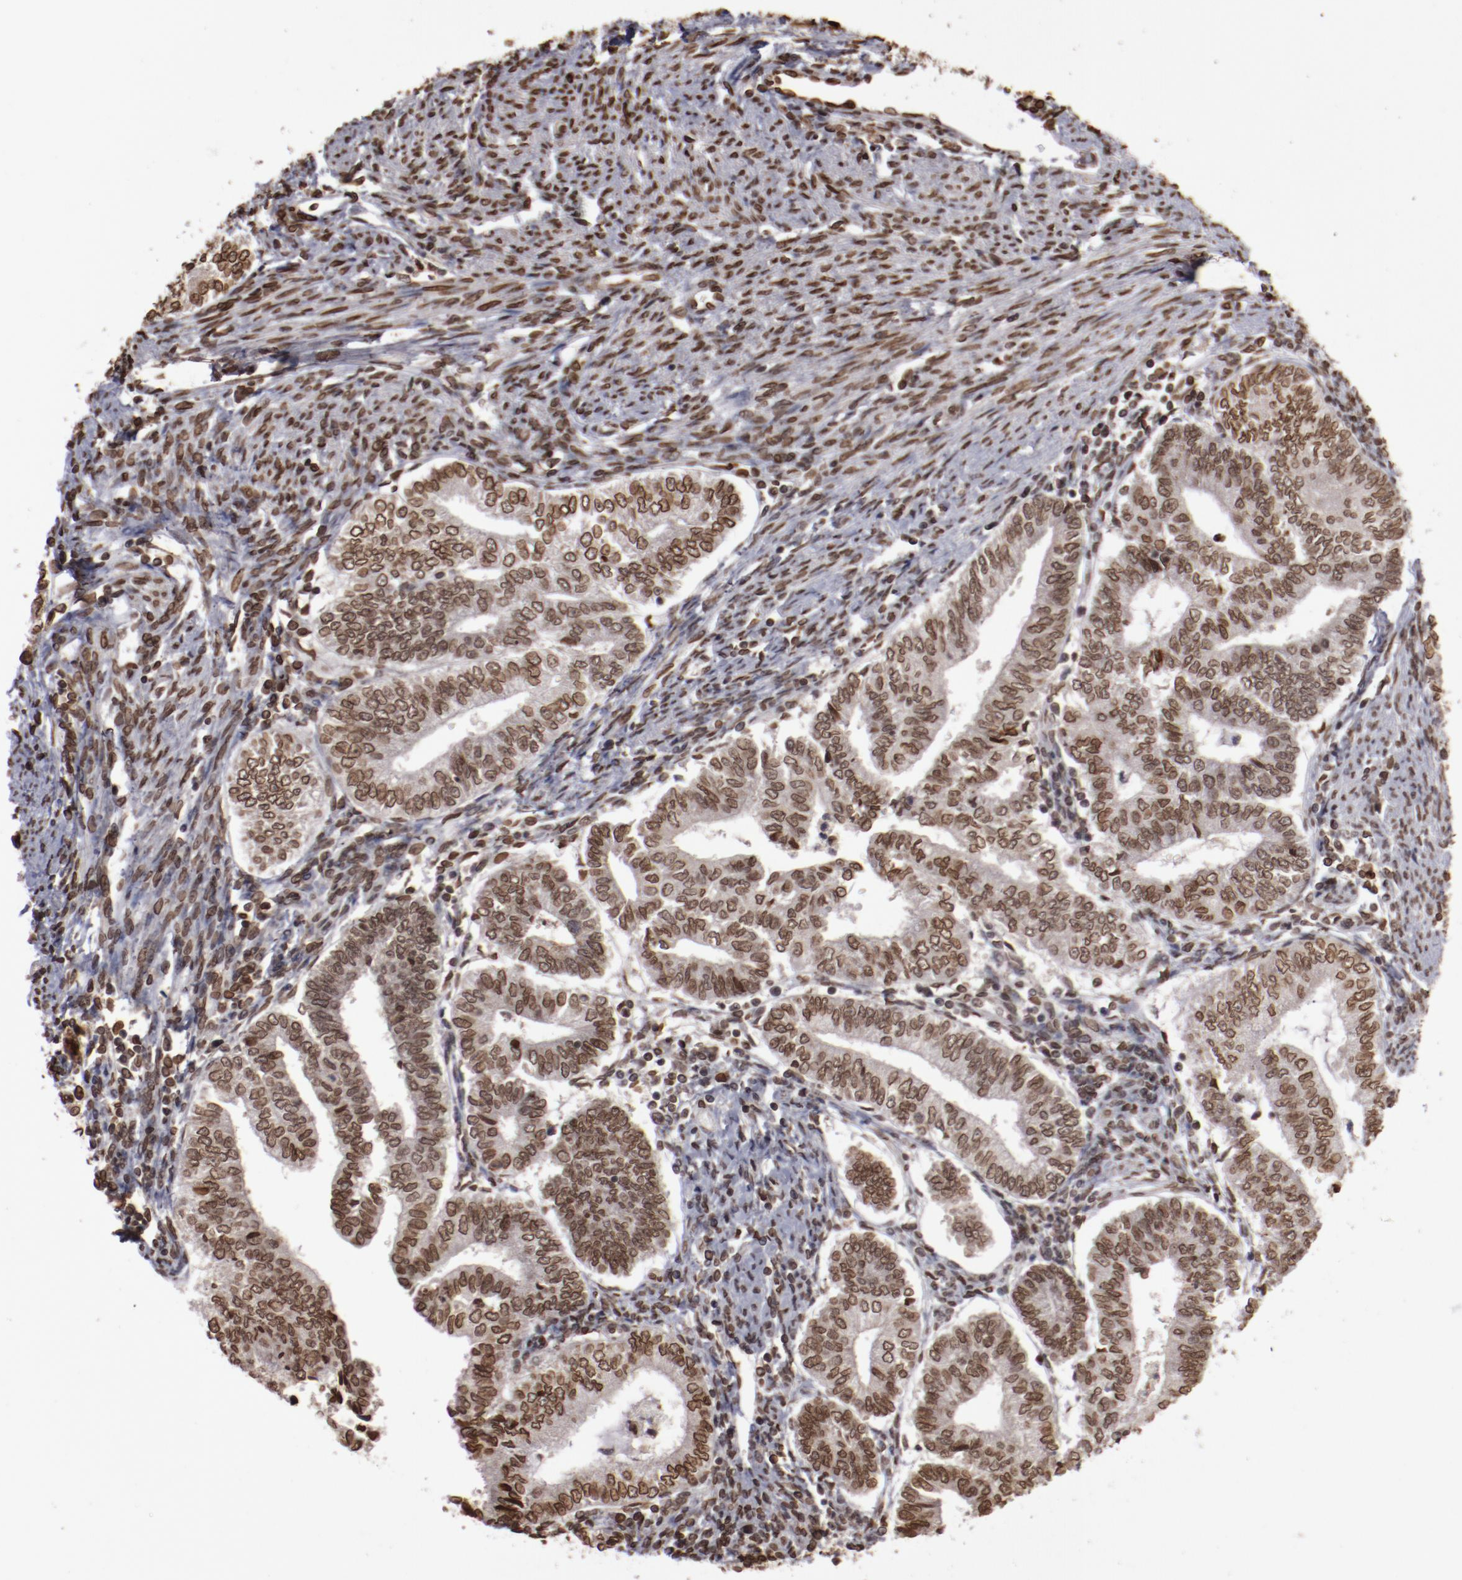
{"staining": {"intensity": "strong", "quantity": ">75%", "location": "nuclear"}, "tissue": "endometrial cancer", "cell_type": "Tumor cells", "image_type": "cancer", "snomed": [{"axis": "morphology", "description": "Adenocarcinoma, NOS"}, {"axis": "topography", "description": "Endometrium"}], "caption": "There is high levels of strong nuclear positivity in tumor cells of adenocarcinoma (endometrial), as demonstrated by immunohistochemical staining (brown color).", "gene": "AKT1", "patient": {"sex": "female", "age": 66}}